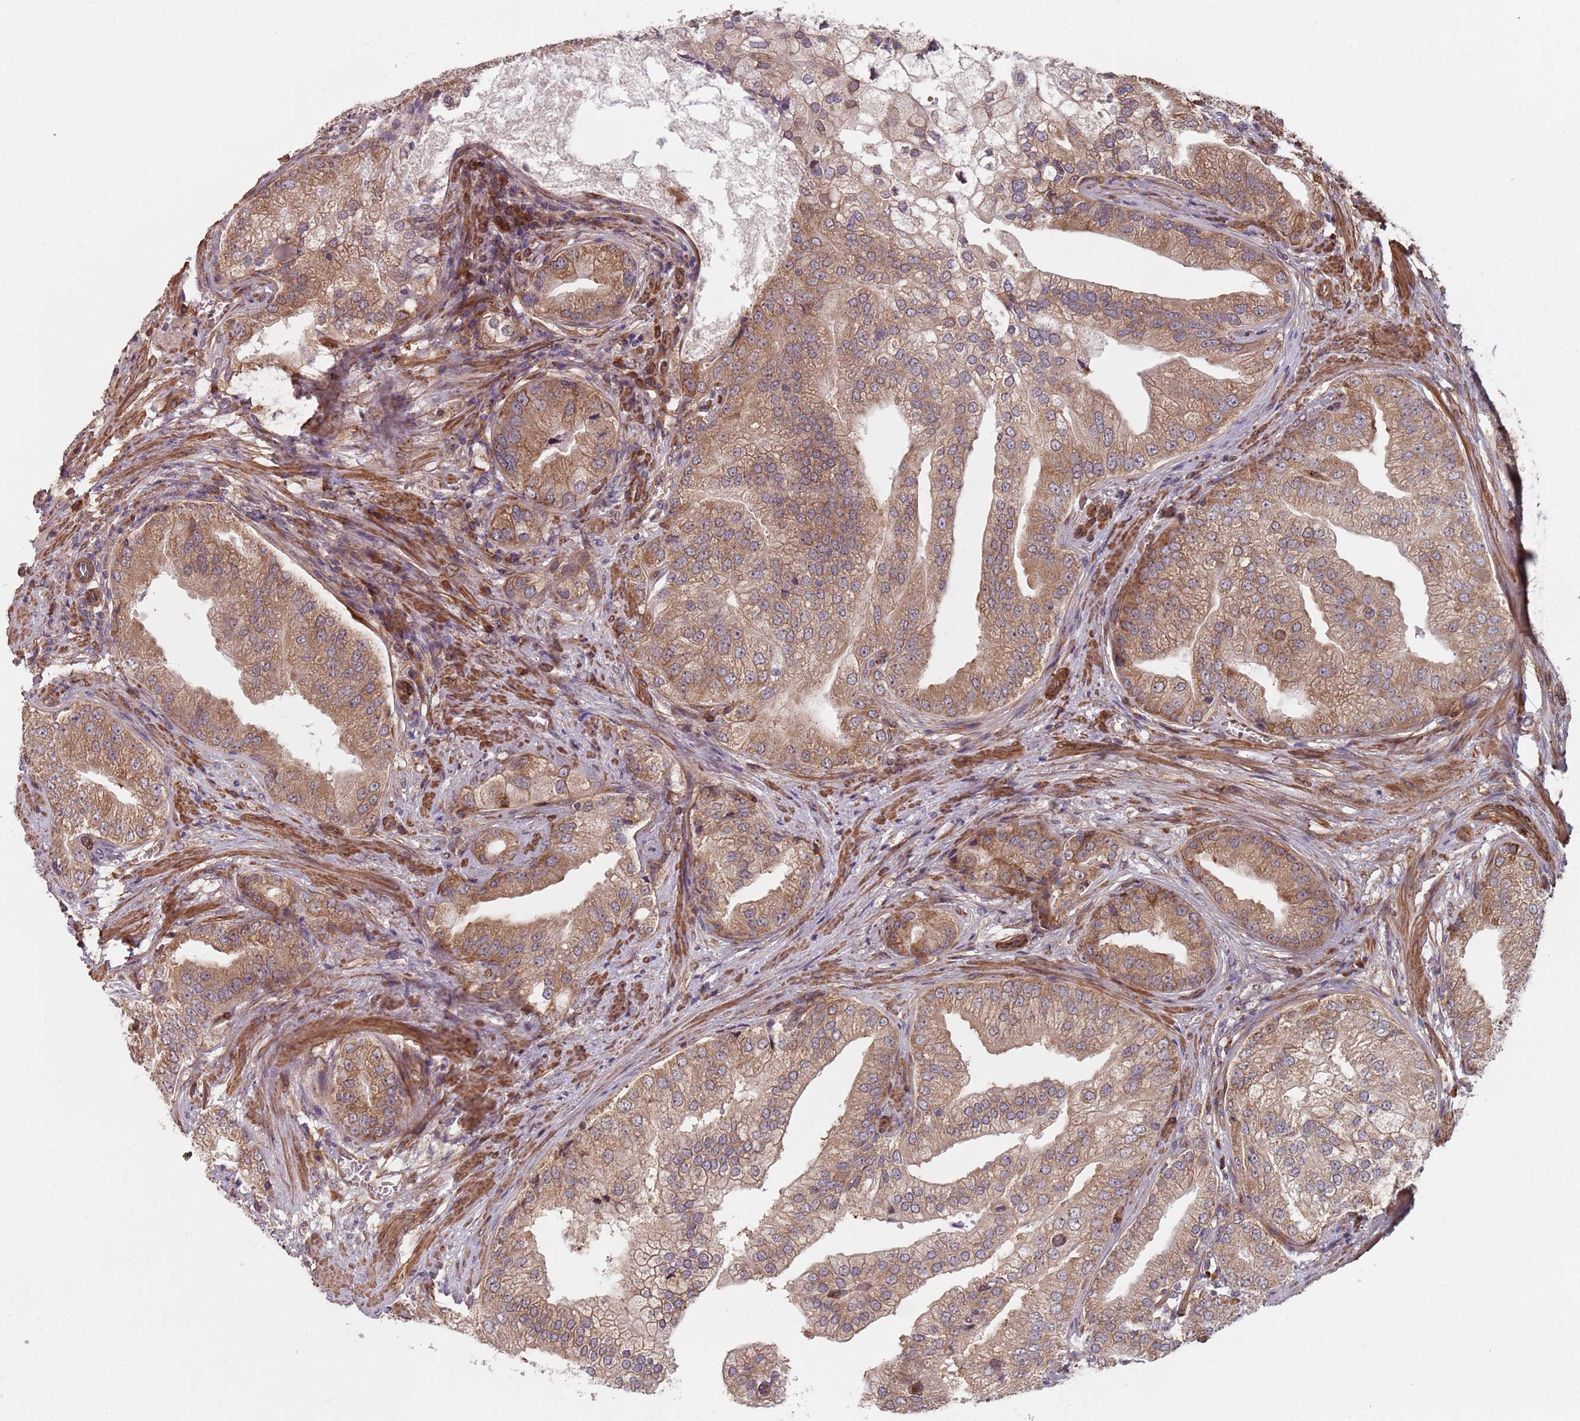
{"staining": {"intensity": "moderate", "quantity": ">75%", "location": "cytoplasmic/membranous"}, "tissue": "prostate cancer", "cell_type": "Tumor cells", "image_type": "cancer", "snomed": [{"axis": "morphology", "description": "Adenocarcinoma, High grade"}, {"axis": "topography", "description": "Prostate"}], "caption": "Immunohistochemistry staining of prostate adenocarcinoma (high-grade), which exhibits medium levels of moderate cytoplasmic/membranous expression in approximately >75% of tumor cells indicating moderate cytoplasmic/membranous protein expression. The staining was performed using DAB (3,3'-diaminobenzidine) (brown) for protein detection and nuclei were counterstained in hematoxylin (blue).", "gene": "NOTCH3", "patient": {"sex": "male", "age": 70}}